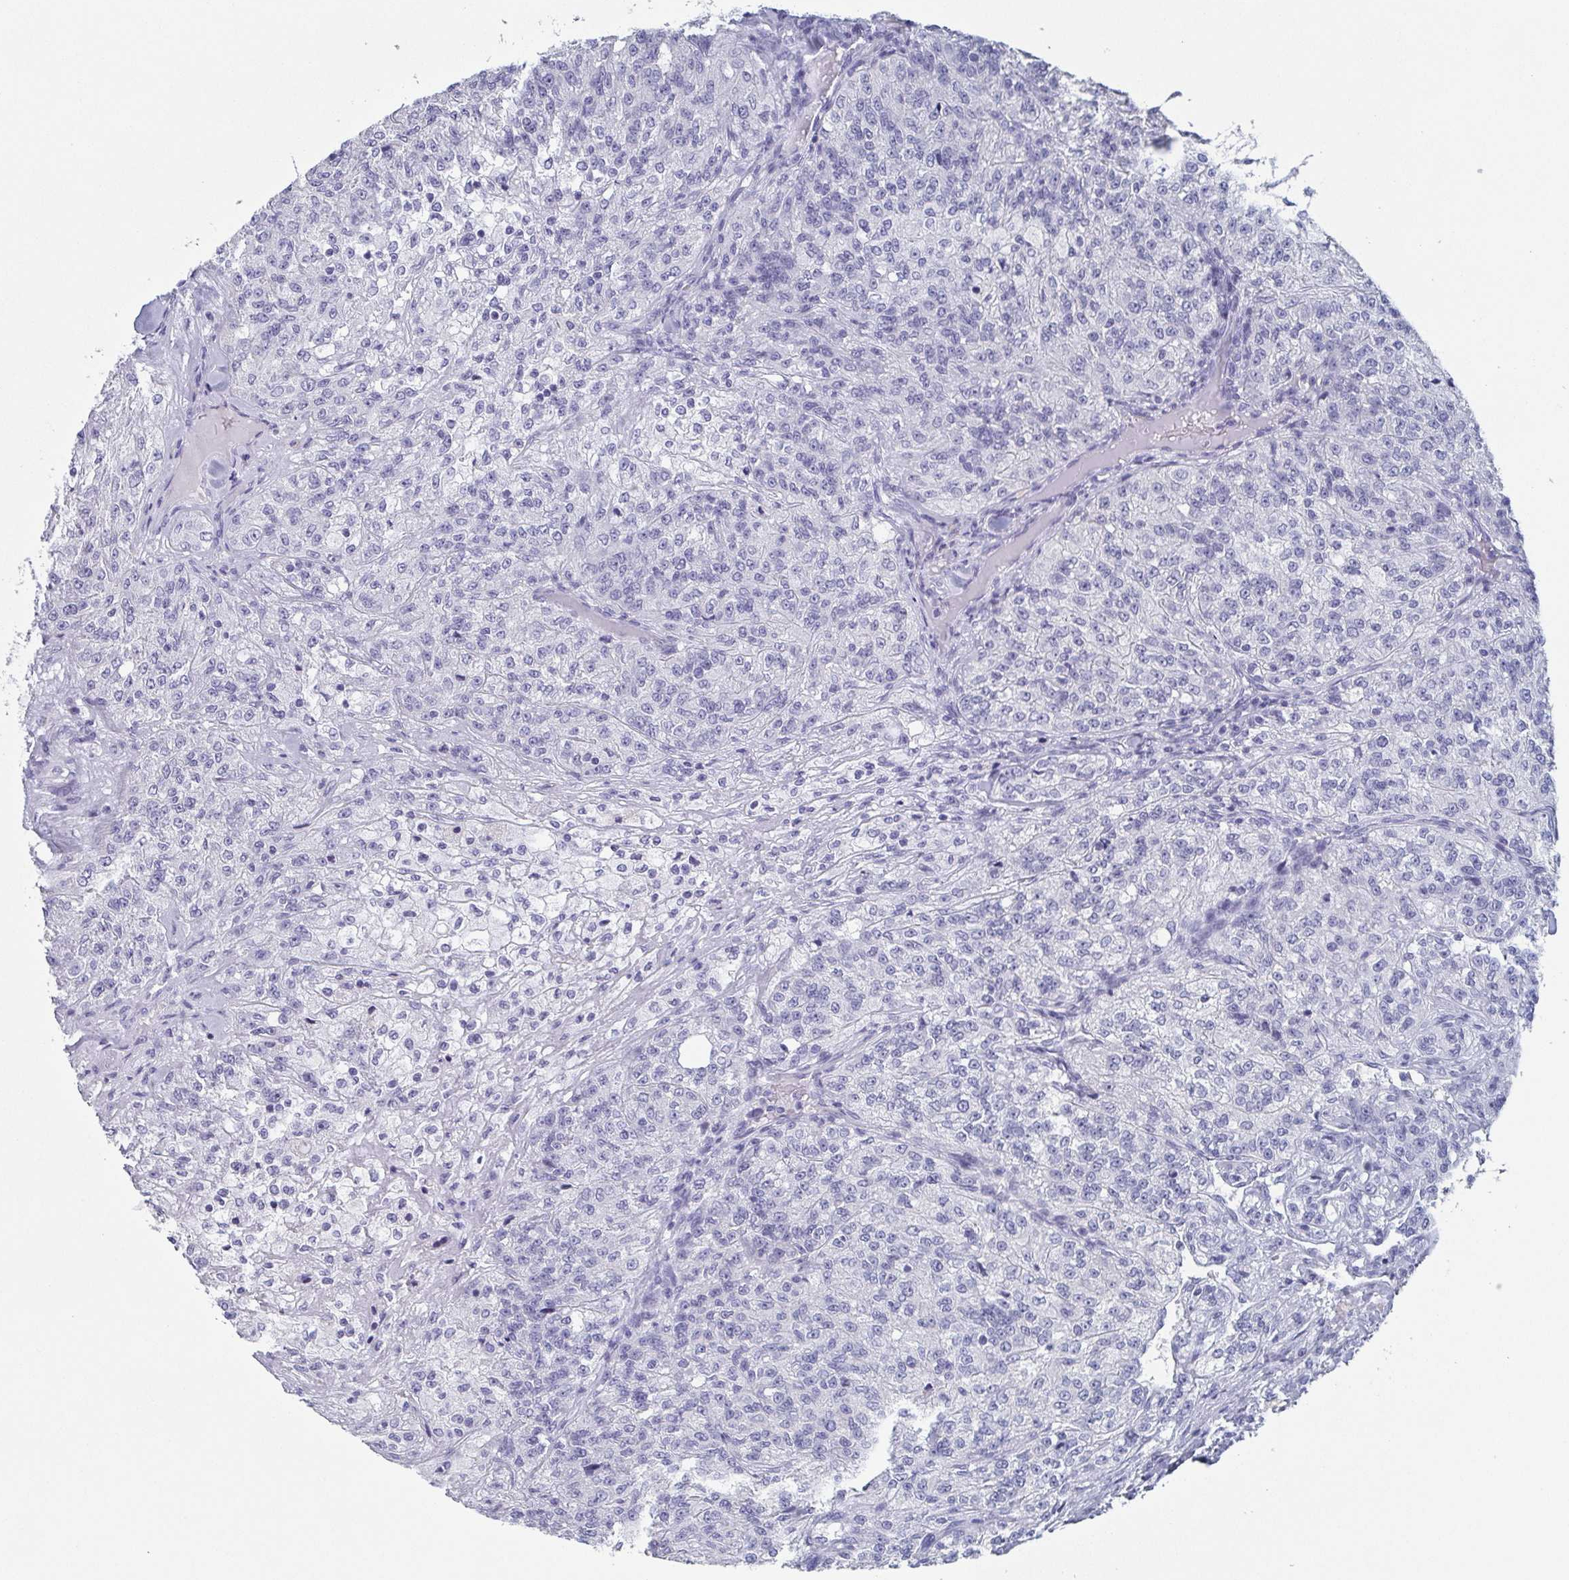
{"staining": {"intensity": "negative", "quantity": "none", "location": "none"}, "tissue": "renal cancer", "cell_type": "Tumor cells", "image_type": "cancer", "snomed": [{"axis": "morphology", "description": "Adenocarcinoma, NOS"}, {"axis": "topography", "description": "Kidney"}], "caption": "There is no significant positivity in tumor cells of renal adenocarcinoma.", "gene": "ITLN1", "patient": {"sex": "female", "age": 63}}